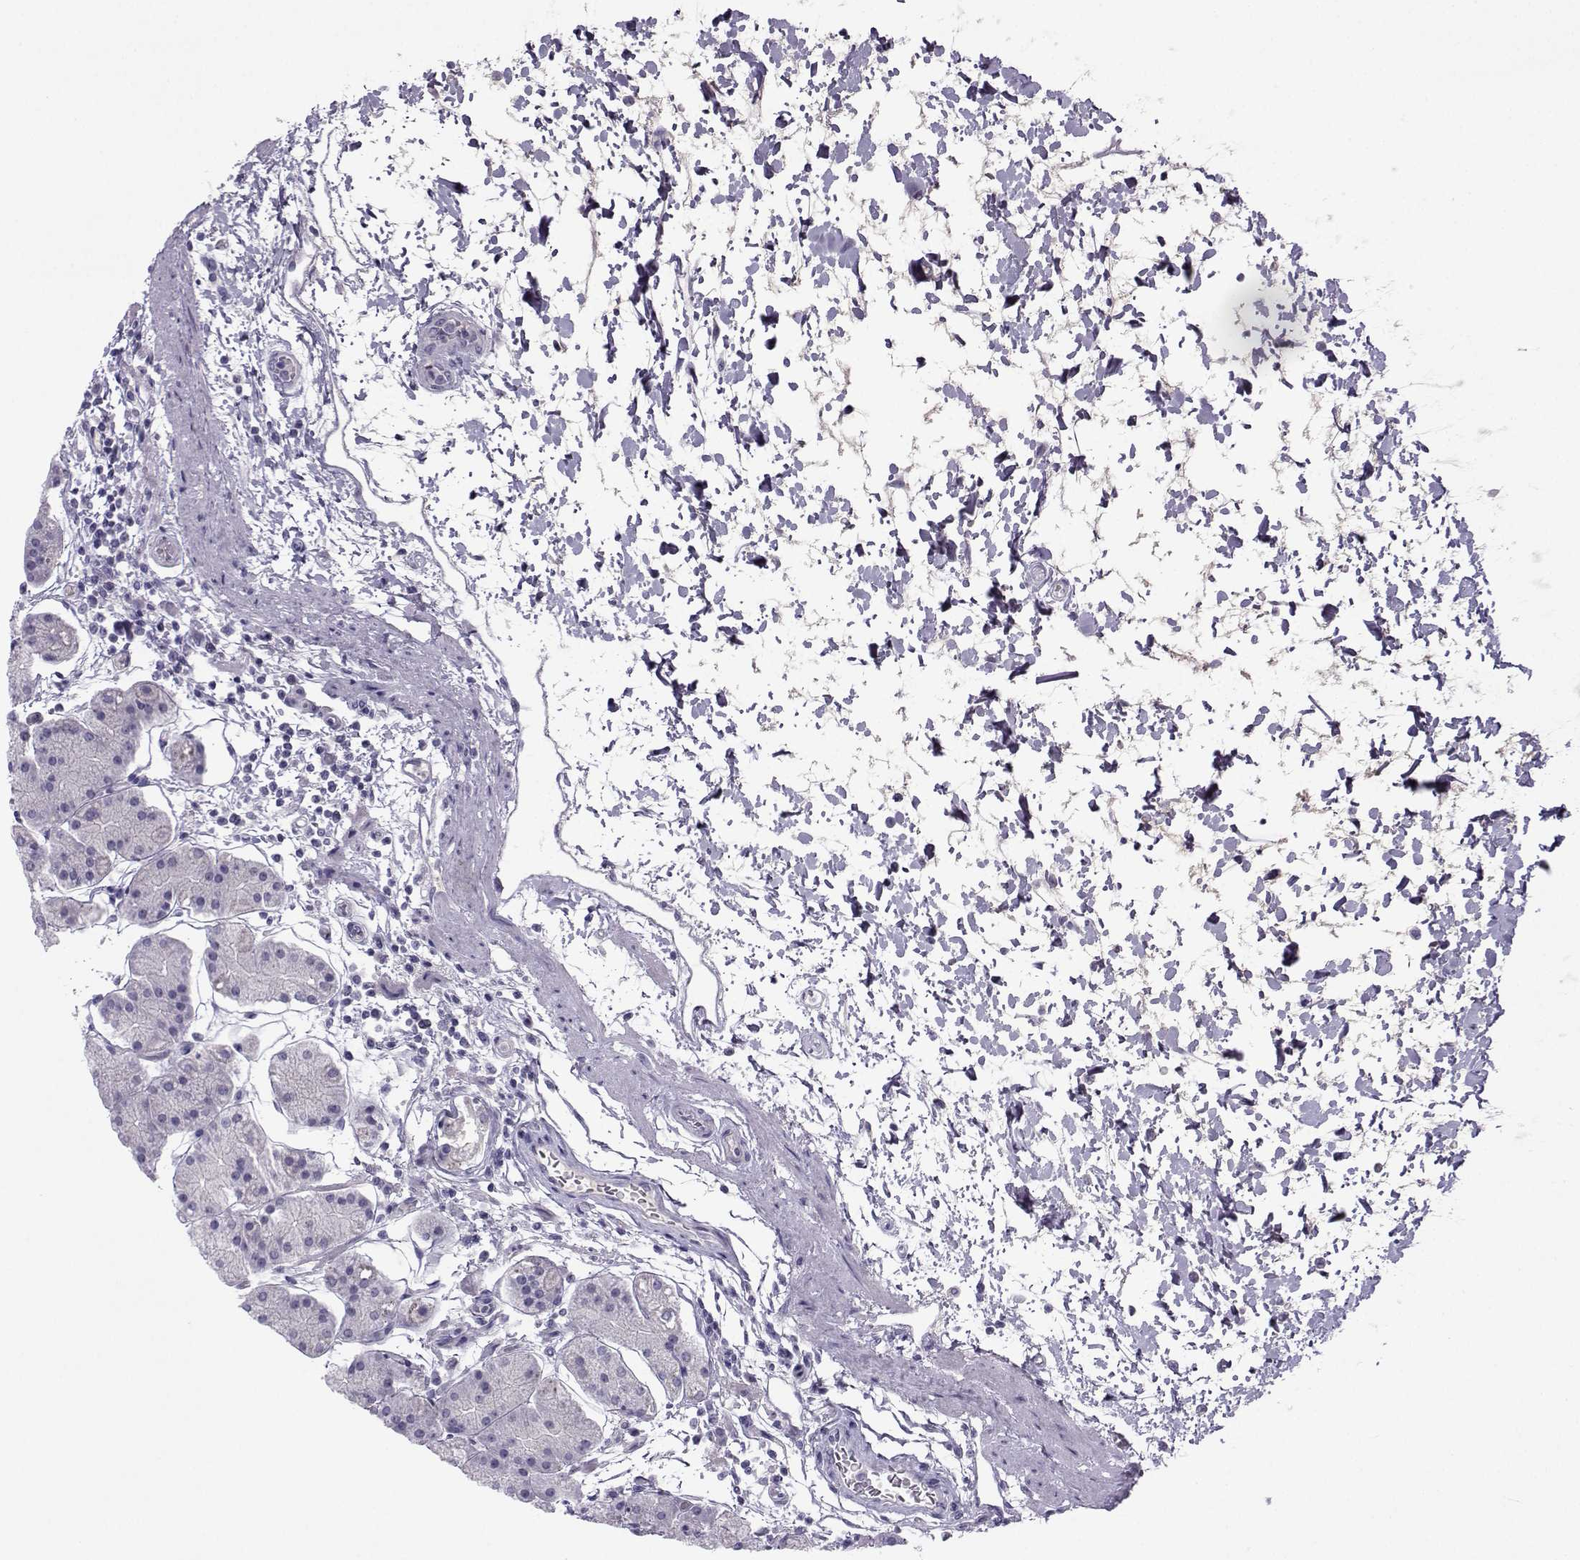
{"staining": {"intensity": "negative", "quantity": "none", "location": "none"}, "tissue": "stomach", "cell_type": "Glandular cells", "image_type": "normal", "snomed": [{"axis": "morphology", "description": "Normal tissue, NOS"}, {"axis": "topography", "description": "Stomach"}], "caption": "DAB immunohistochemical staining of unremarkable stomach displays no significant staining in glandular cells. (Stains: DAB immunohistochemistry (IHC) with hematoxylin counter stain, Microscopy: brightfield microscopy at high magnification).", "gene": "ARMC2", "patient": {"sex": "male", "age": 54}}